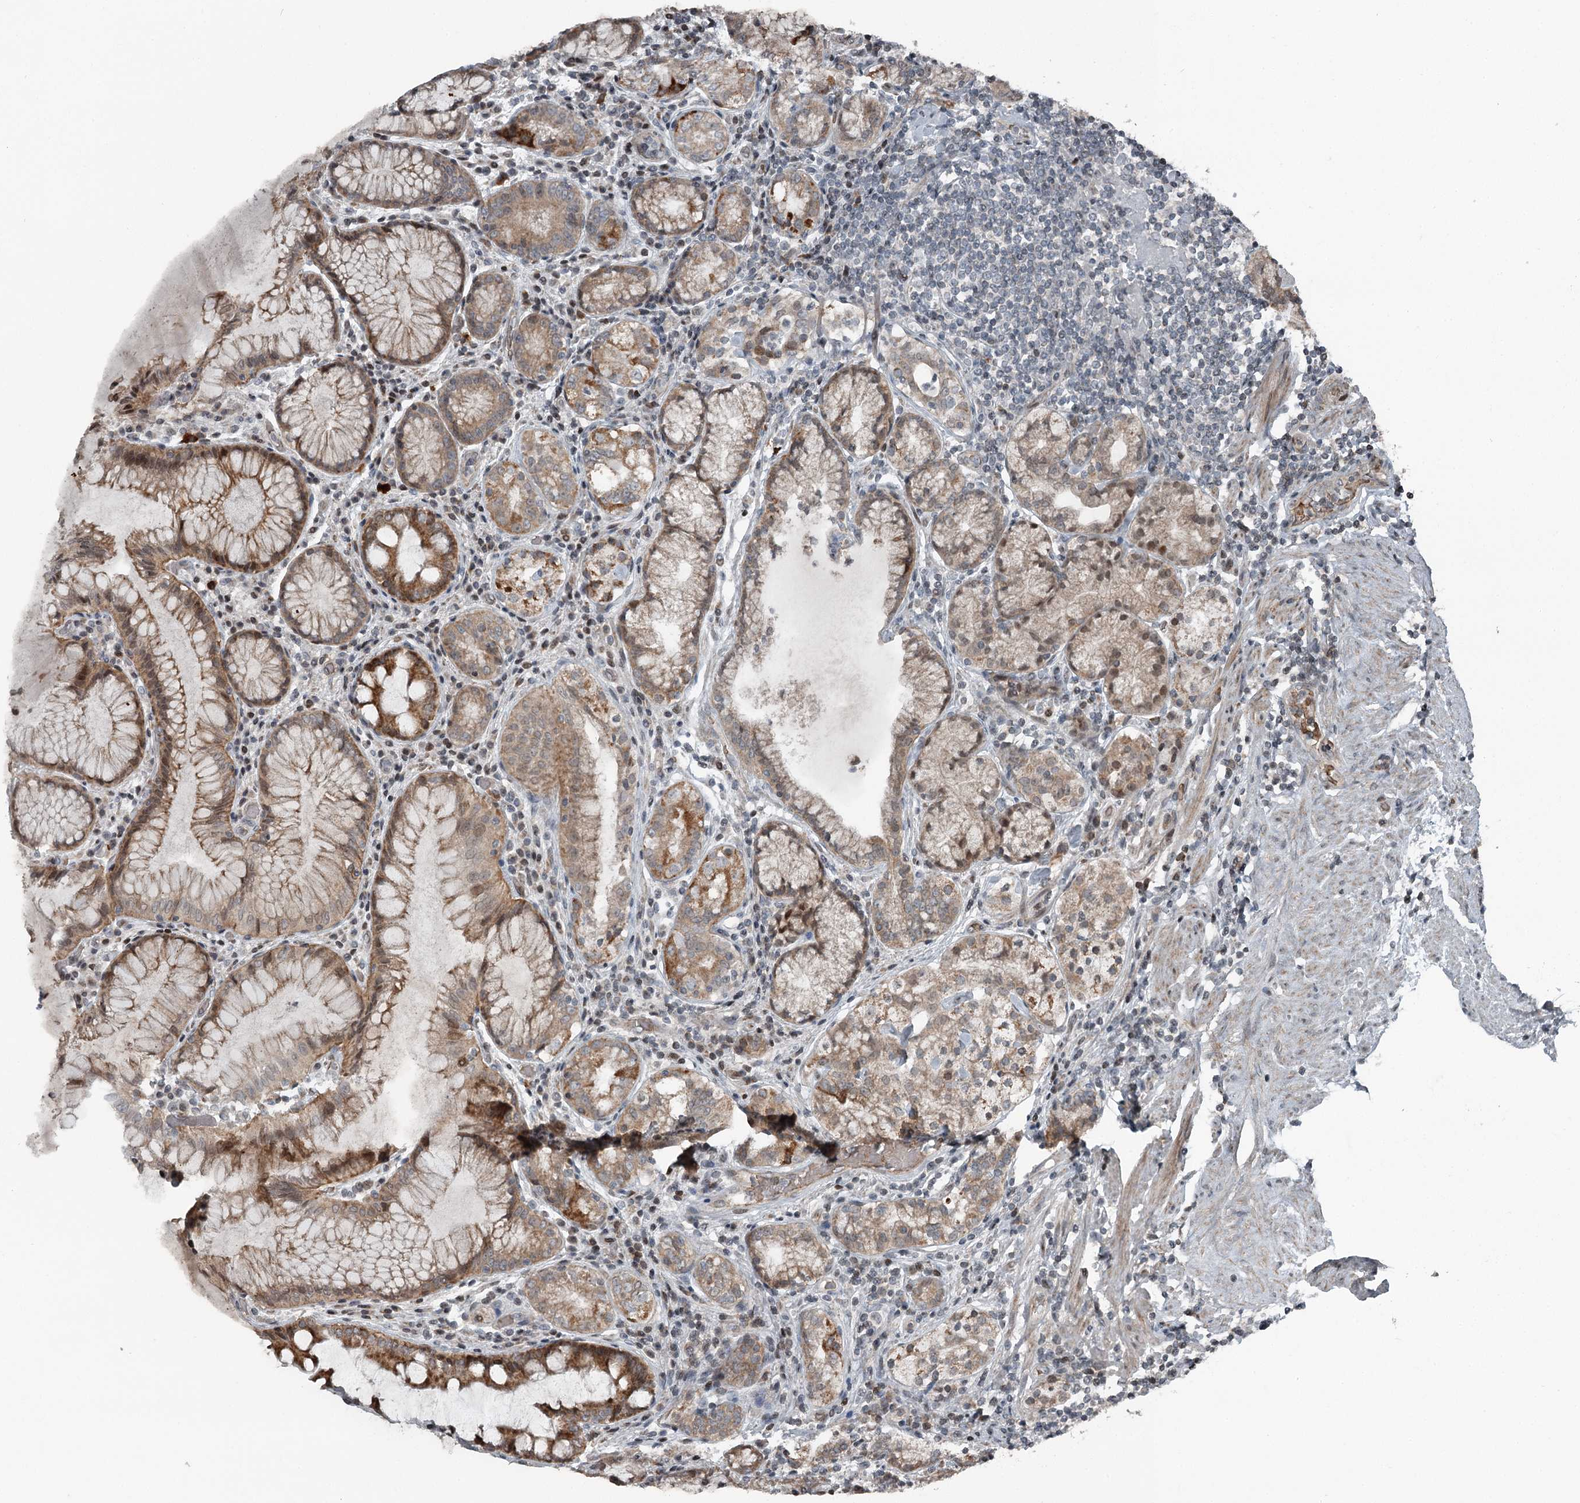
{"staining": {"intensity": "strong", "quantity": "25%-75%", "location": "cytoplasmic/membranous"}, "tissue": "stomach", "cell_type": "Glandular cells", "image_type": "normal", "snomed": [{"axis": "morphology", "description": "Normal tissue, NOS"}, {"axis": "topography", "description": "Stomach, upper"}, {"axis": "topography", "description": "Stomach, lower"}], "caption": "IHC image of normal stomach: human stomach stained using IHC demonstrates high levels of strong protein expression localized specifically in the cytoplasmic/membranous of glandular cells, appearing as a cytoplasmic/membranous brown color.", "gene": "RASSF8", "patient": {"sex": "female", "age": 76}}